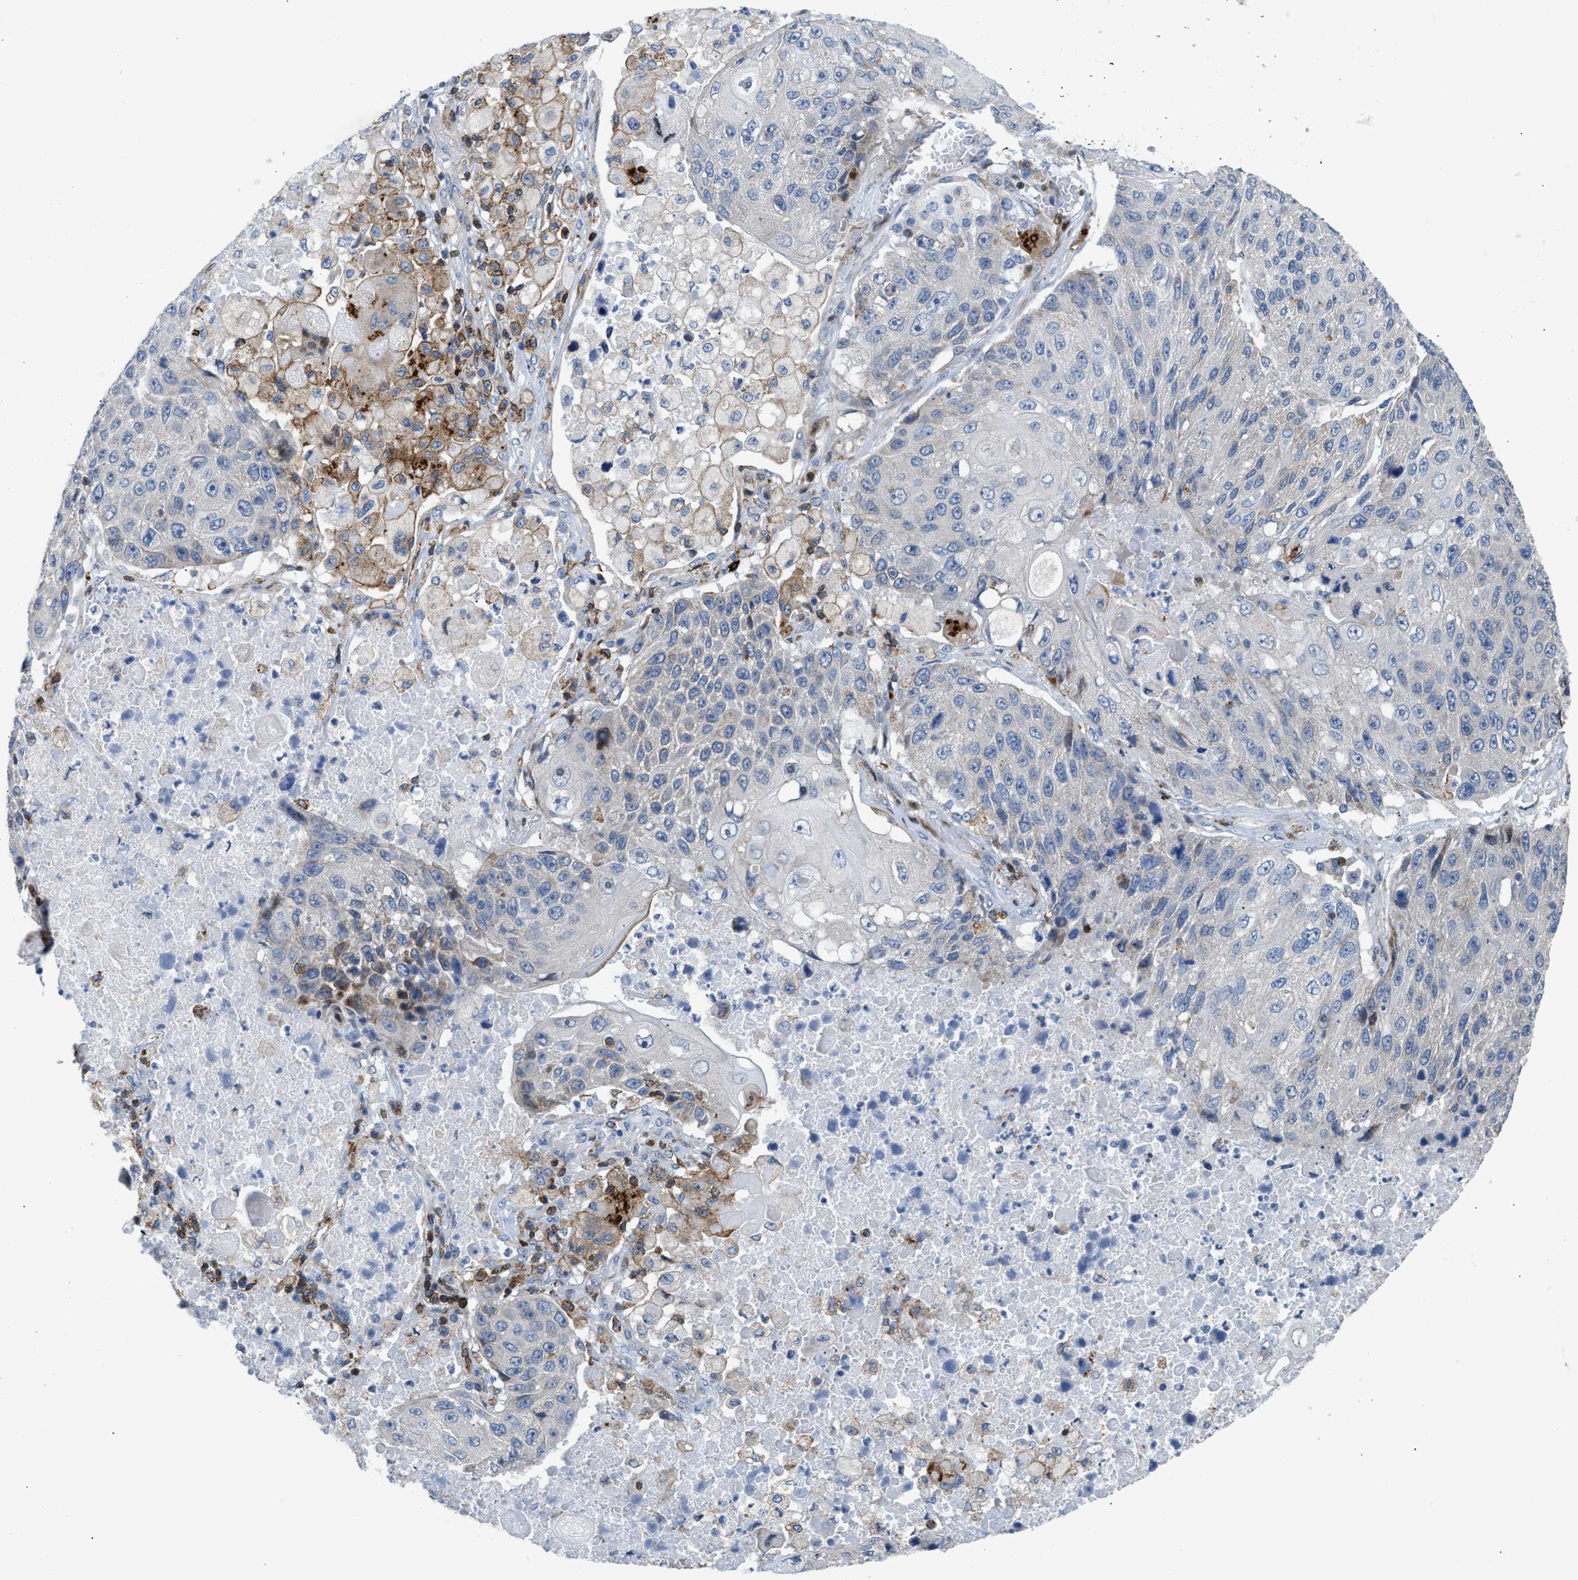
{"staining": {"intensity": "negative", "quantity": "none", "location": "none"}, "tissue": "lung cancer", "cell_type": "Tumor cells", "image_type": "cancer", "snomed": [{"axis": "morphology", "description": "Squamous cell carcinoma, NOS"}, {"axis": "topography", "description": "Lung"}], "caption": "Immunohistochemistry photomicrograph of human lung cancer (squamous cell carcinoma) stained for a protein (brown), which displays no staining in tumor cells. The staining was performed using DAB to visualize the protein expression in brown, while the nuclei were stained in blue with hematoxylin (Magnification: 20x).", "gene": "ATP9A", "patient": {"sex": "male", "age": 61}}